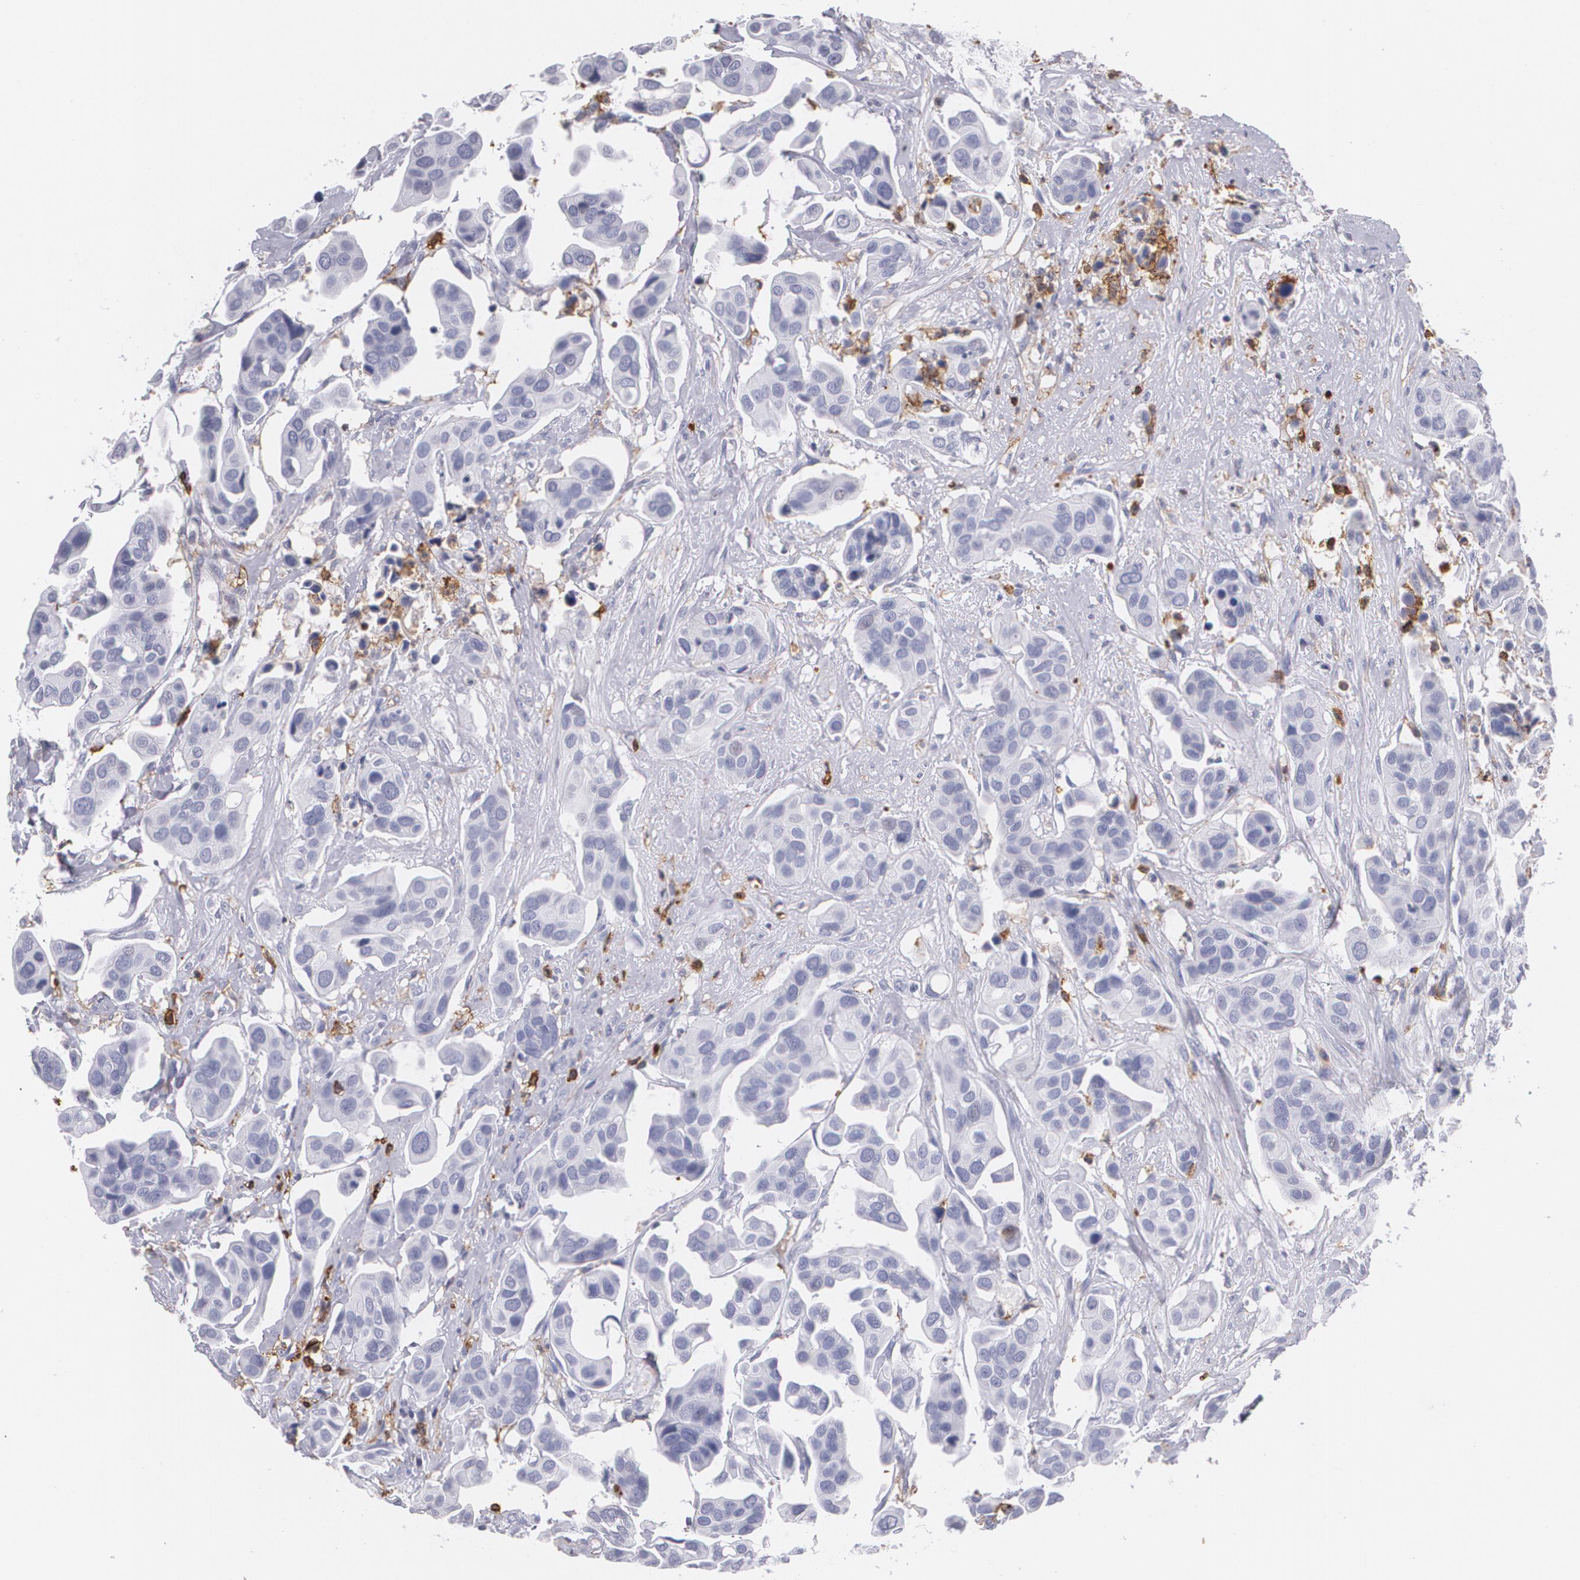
{"staining": {"intensity": "negative", "quantity": "none", "location": "none"}, "tissue": "urothelial cancer", "cell_type": "Tumor cells", "image_type": "cancer", "snomed": [{"axis": "morphology", "description": "Adenocarcinoma, NOS"}, {"axis": "topography", "description": "Urinary bladder"}], "caption": "Immunohistochemistry micrograph of neoplastic tissue: human urothelial cancer stained with DAB (3,3'-diaminobenzidine) exhibits no significant protein expression in tumor cells.", "gene": "PTPRC", "patient": {"sex": "male", "age": 61}}